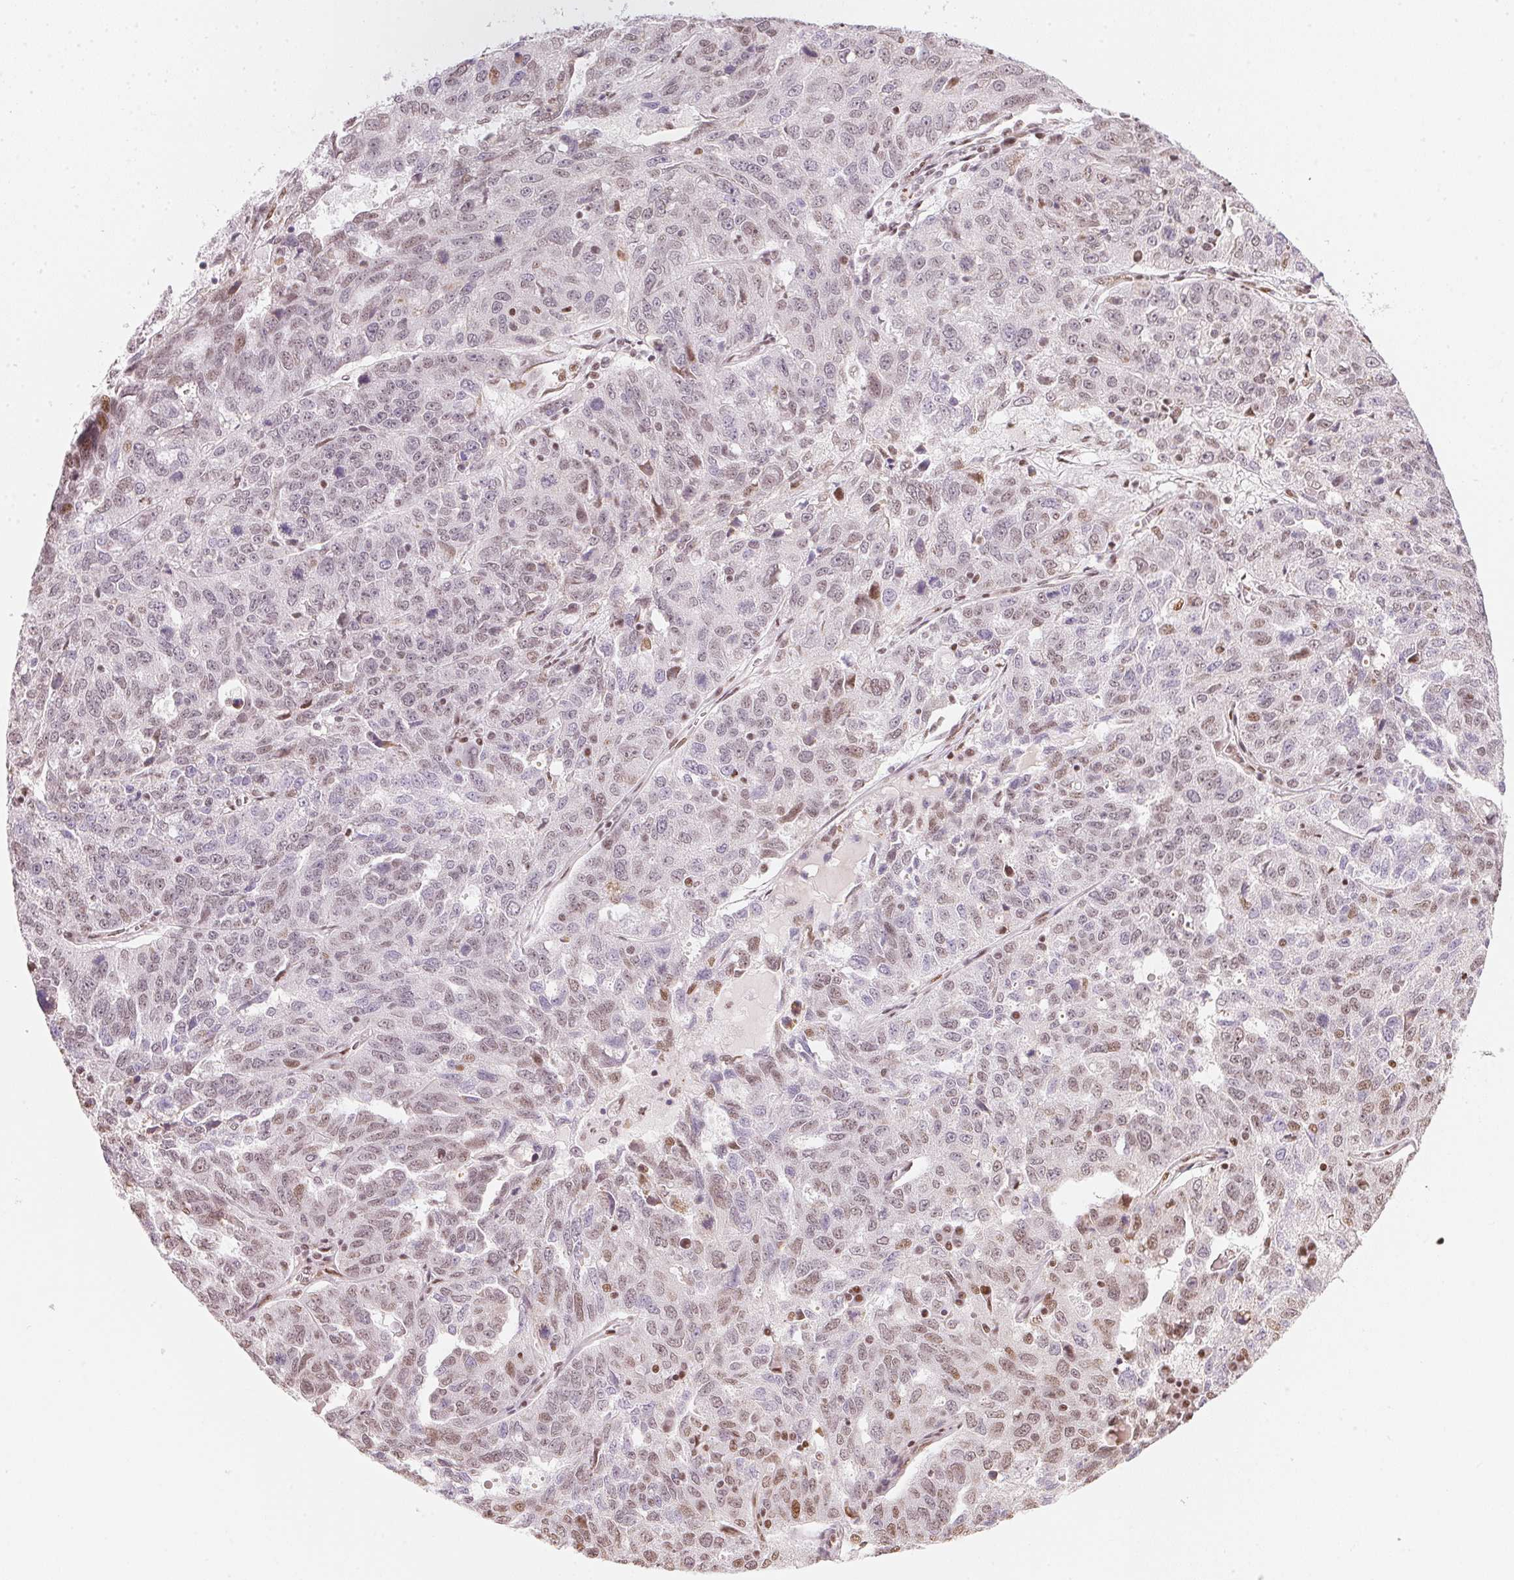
{"staining": {"intensity": "weak", "quantity": "<25%", "location": "nuclear"}, "tissue": "ovarian cancer", "cell_type": "Tumor cells", "image_type": "cancer", "snomed": [{"axis": "morphology", "description": "Cystadenocarcinoma, serous, NOS"}, {"axis": "topography", "description": "Ovary"}], "caption": "Immunohistochemical staining of ovarian cancer (serous cystadenocarcinoma) exhibits no significant positivity in tumor cells.", "gene": "KAT6A", "patient": {"sex": "female", "age": 71}}